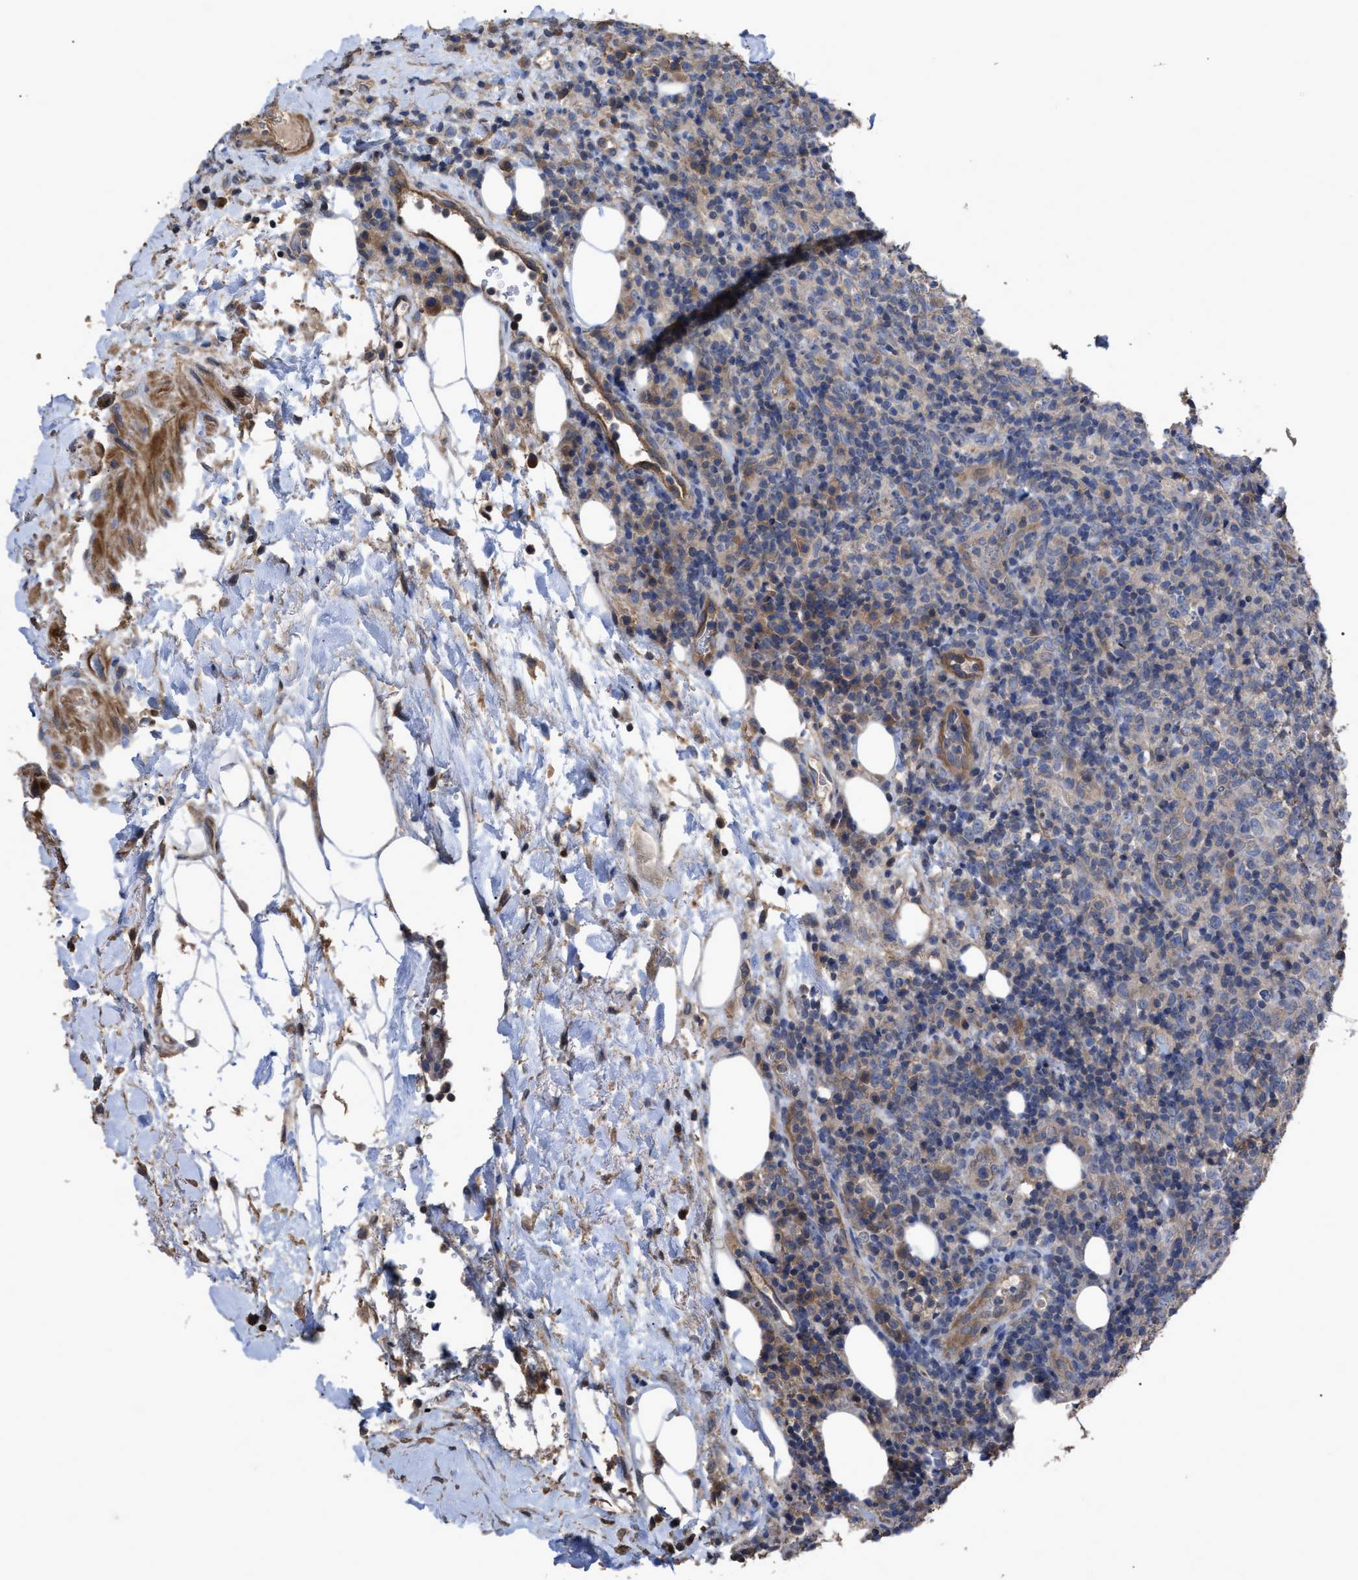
{"staining": {"intensity": "negative", "quantity": "none", "location": "none"}, "tissue": "lymphoma", "cell_type": "Tumor cells", "image_type": "cancer", "snomed": [{"axis": "morphology", "description": "Malignant lymphoma, non-Hodgkin's type, High grade"}, {"axis": "topography", "description": "Lymph node"}], "caption": "DAB immunohistochemical staining of high-grade malignant lymphoma, non-Hodgkin's type reveals no significant staining in tumor cells.", "gene": "BTN2A1", "patient": {"sex": "female", "age": 76}}